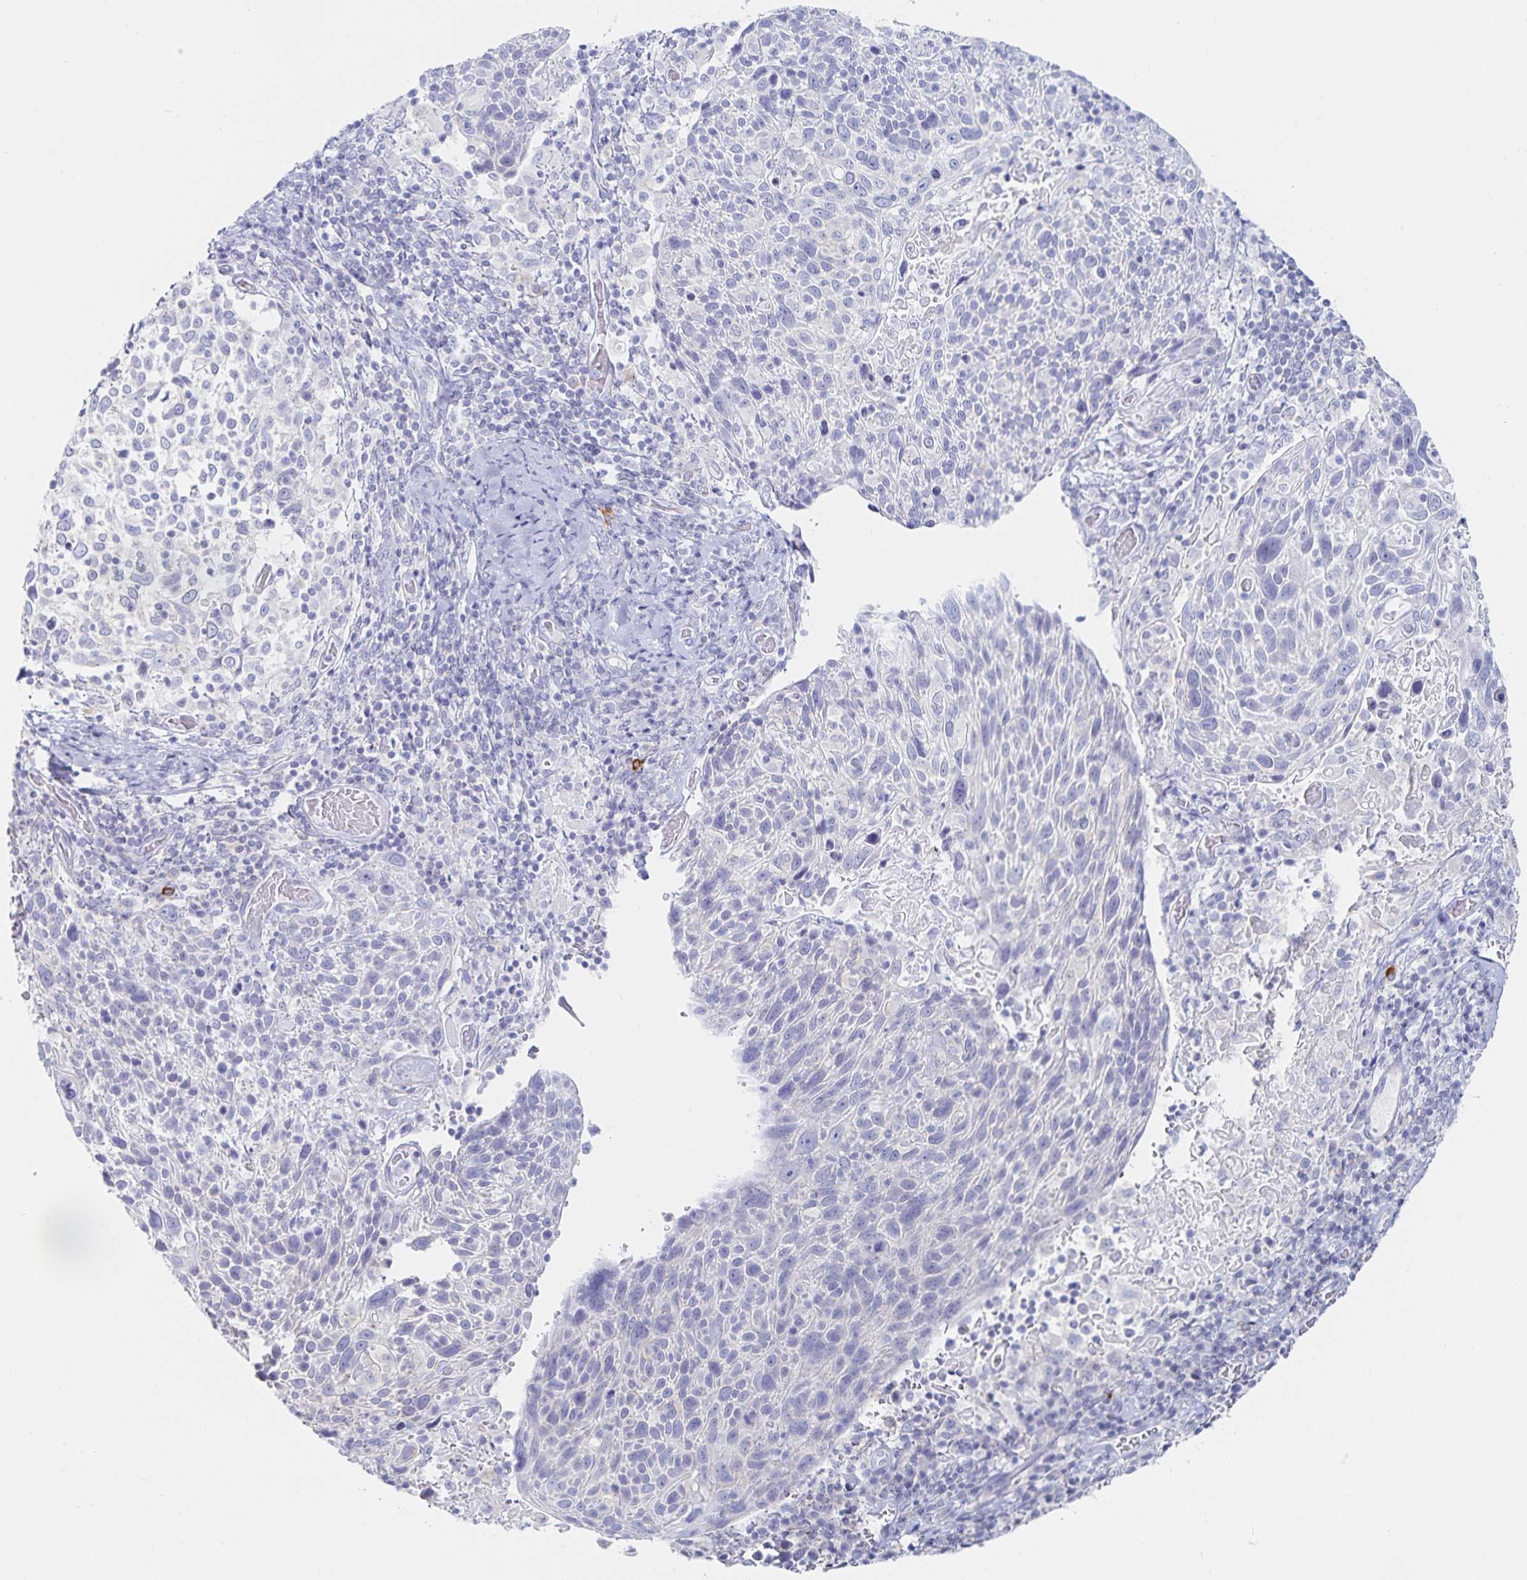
{"staining": {"intensity": "negative", "quantity": "none", "location": "none"}, "tissue": "cervical cancer", "cell_type": "Tumor cells", "image_type": "cancer", "snomed": [{"axis": "morphology", "description": "Squamous cell carcinoma, NOS"}, {"axis": "topography", "description": "Cervix"}], "caption": "IHC image of neoplastic tissue: squamous cell carcinoma (cervical) stained with DAB exhibits no significant protein staining in tumor cells.", "gene": "TNIP1", "patient": {"sex": "female", "age": 61}}